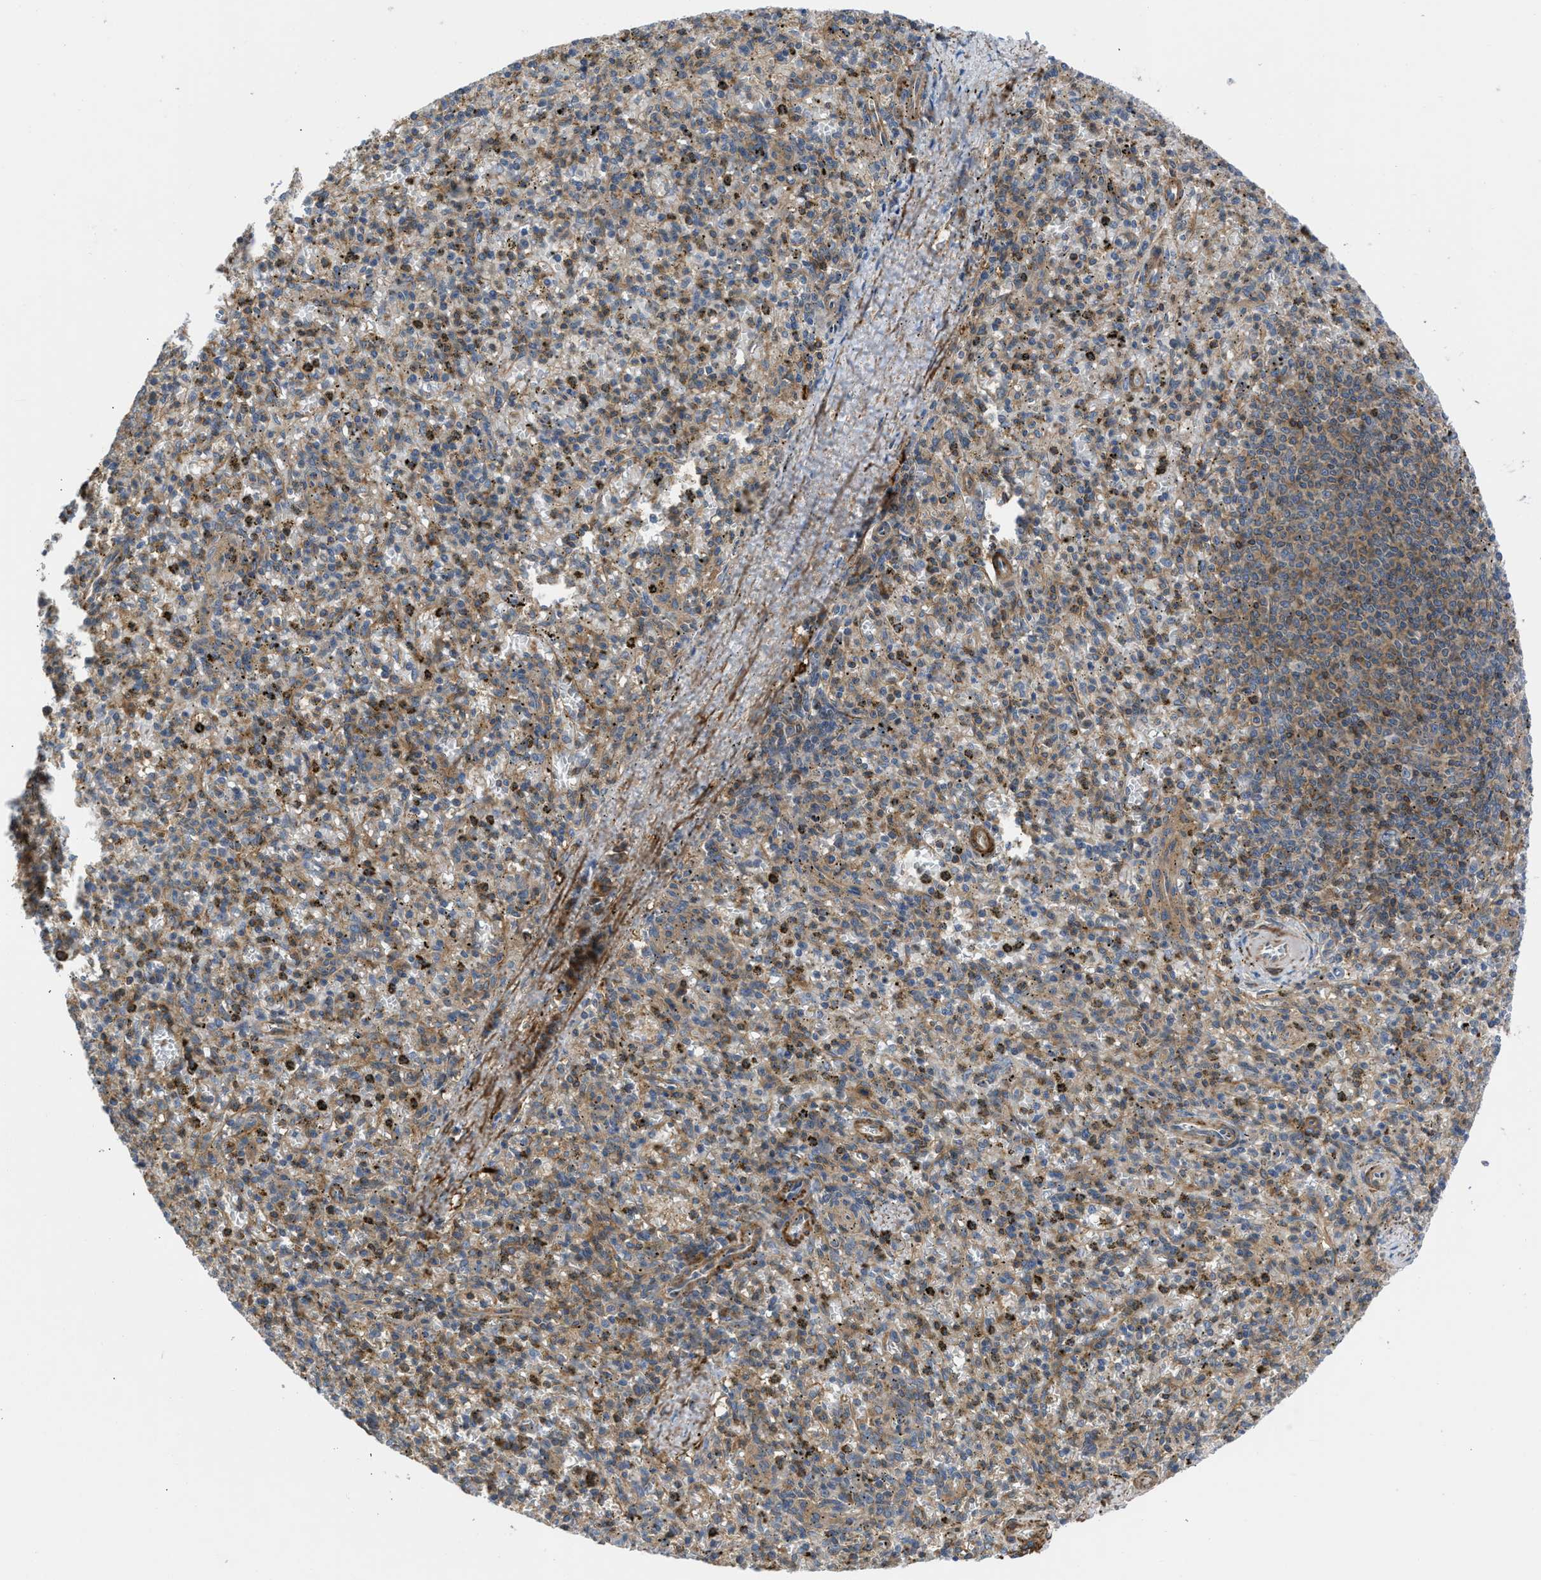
{"staining": {"intensity": "moderate", "quantity": ">75%", "location": "cytoplasmic/membranous"}, "tissue": "spleen", "cell_type": "Cells in red pulp", "image_type": "normal", "snomed": [{"axis": "morphology", "description": "Normal tissue, NOS"}, {"axis": "topography", "description": "Spleen"}], "caption": "Spleen was stained to show a protein in brown. There is medium levels of moderate cytoplasmic/membranous positivity in approximately >75% of cells in red pulp. Using DAB (3,3'-diaminobenzidine) (brown) and hematoxylin (blue) stains, captured at high magnification using brightfield microscopy.", "gene": "CHKB", "patient": {"sex": "male", "age": 72}}